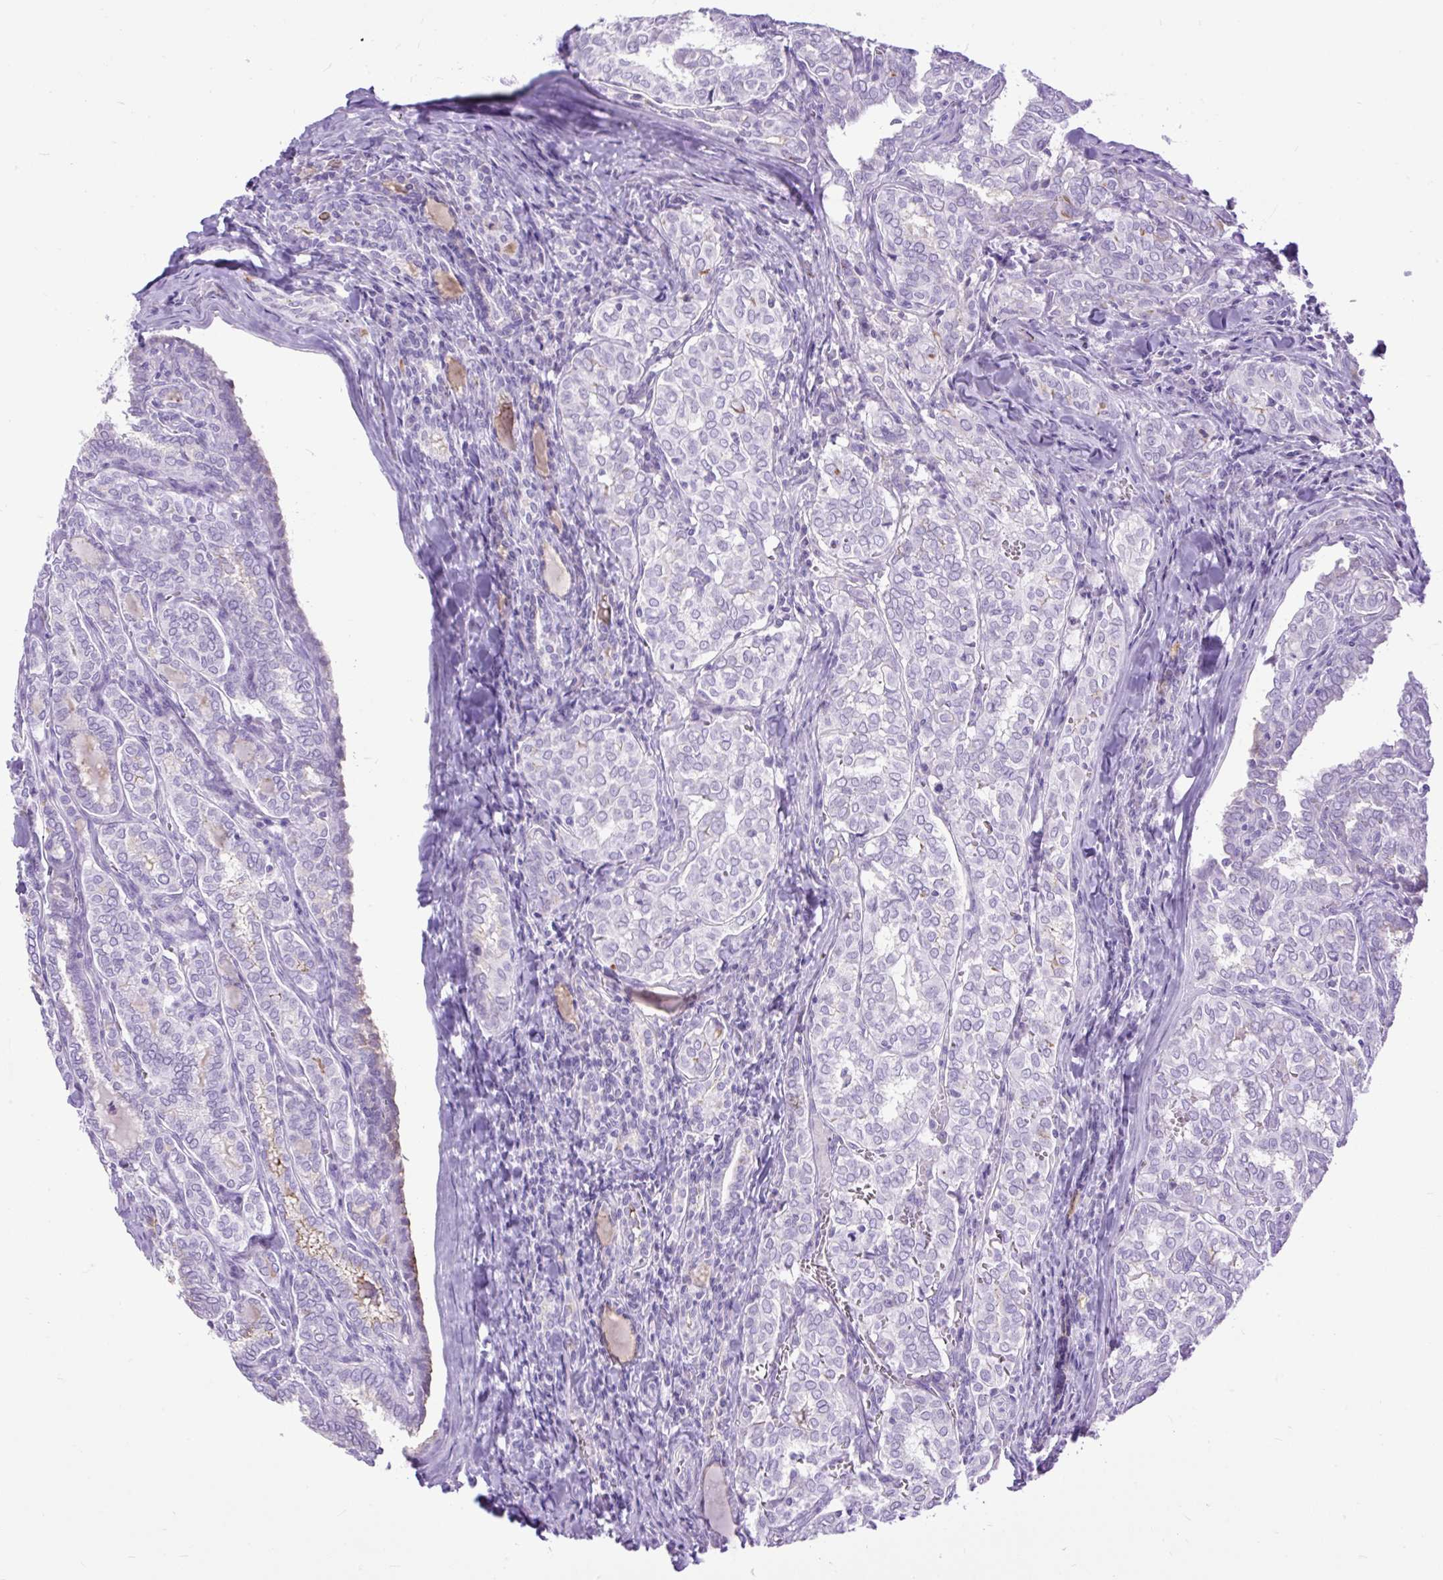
{"staining": {"intensity": "negative", "quantity": "none", "location": "none"}, "tissue": "thyroid cancer", "cell_type": "Tumor cells", "image_type": "cancer", "snomed": [{"axis": "morphology", "description": "Papillary adenocarcinoma, NOS"}, {"axis": "topography", "description": "Thyroid gland"}], "caption": "DAB immunohistochemical staining of thyroid cancer (papillary adenocarcinoma) exhibits no significant positivity in tumor cells. Brightfield microscopy of immunohistochemistry stained with DAB (3,3'-diaminobenzidine) (brown) and hematoxylin (blue), captured at high magnification.", "gene": "ZNF256", "patient": {"sex": "female", "age": 30}}